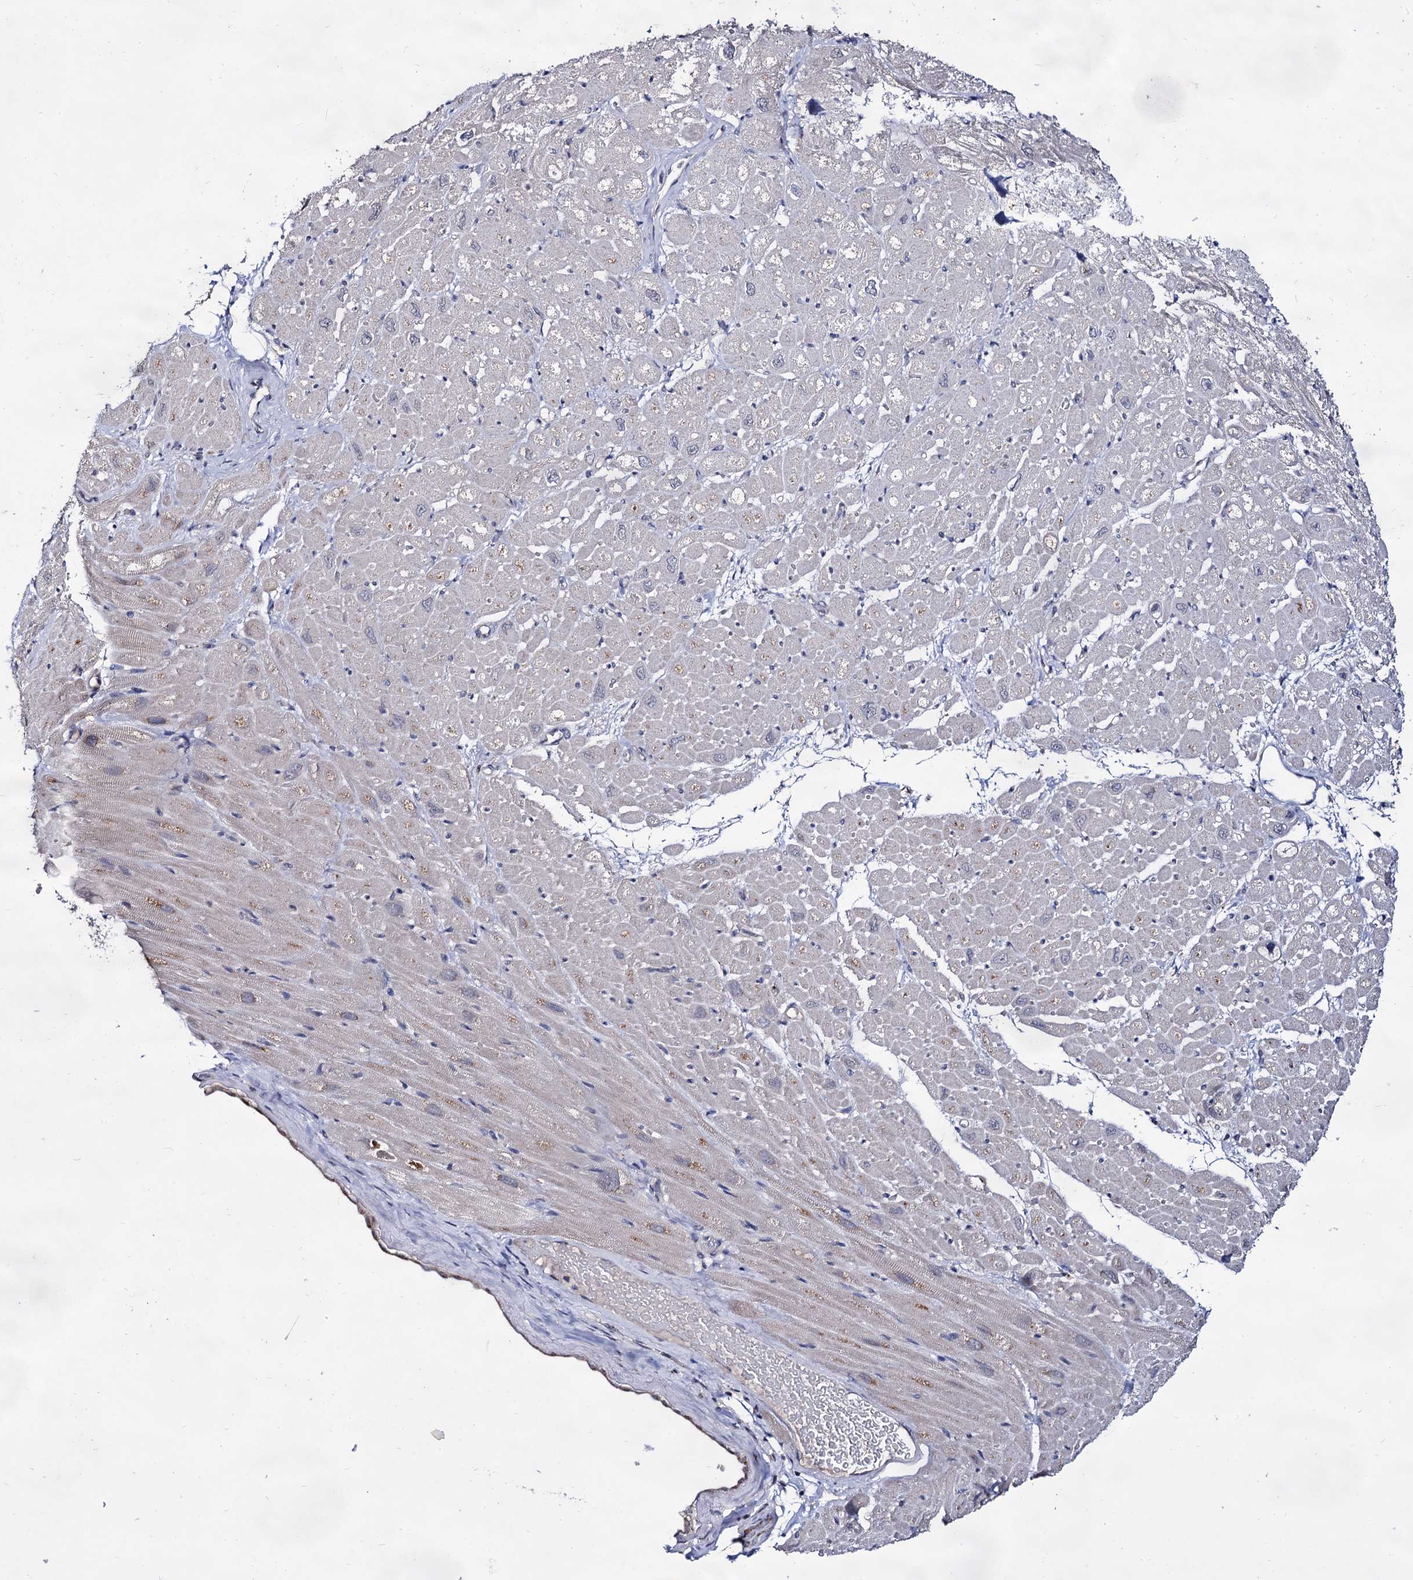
{"staining": {"intensity": "weak", "quantity": "25%-75%", "location": "cytoplasmic/membranous"}, "tissue": "heart muscle", "cell_type": "Cardiomyocytes", "image_type": "normal", "snomed": [{"axis": "morphology", "description": "Normal tissue, NOS"}, {"axis": "topography", "description": "Heart"}], "caption": "An IHC histopathology image of unremarkable tissue is shown. Protein staining in brown labels weak cytoplasmic/membranous positivity in heart muscle within cardiomyocytes.", "gene": "ARFIP2", "patient": {"sex": "male", "age": 50}}